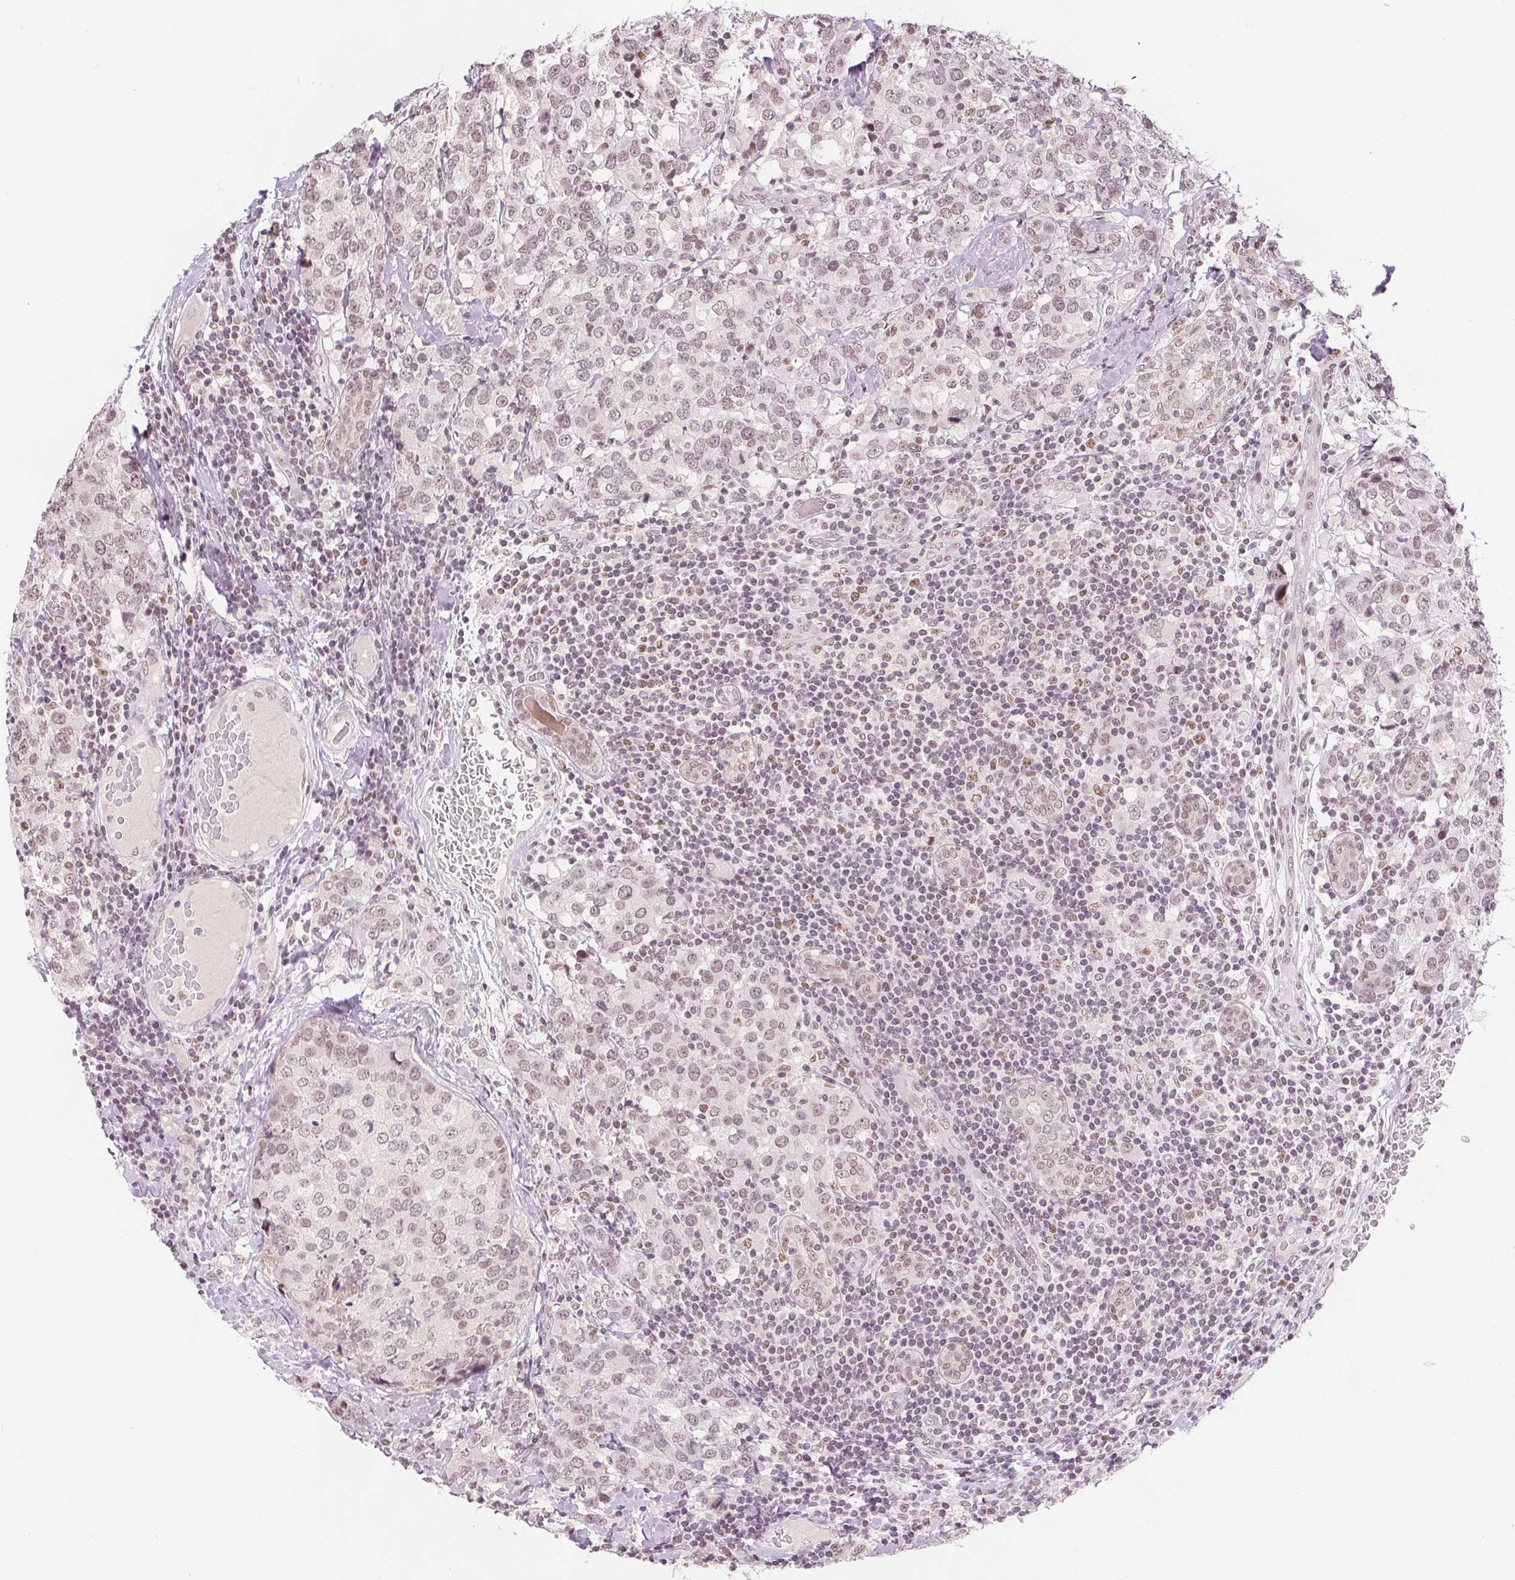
{"staining": {"intensity": "weak", "quantity": "25%-75%", "location": "nuclear"}, "tissue": "breast cancer", "cell_type": "Tumor cells", "image_type": "cancer", "snomed": [{"axis": "morphology", "description": "Lobular carcinoma"}, {"axis": "topography", "description": "Breast"}], "caption": "The histopathology image demonstrates a brown stain indicating the presence of a protein in the nuclear of tumor cells in breast lobular carcinoma.", "gene": "DEK", "patient": {"sex": "female", "age": 59}}